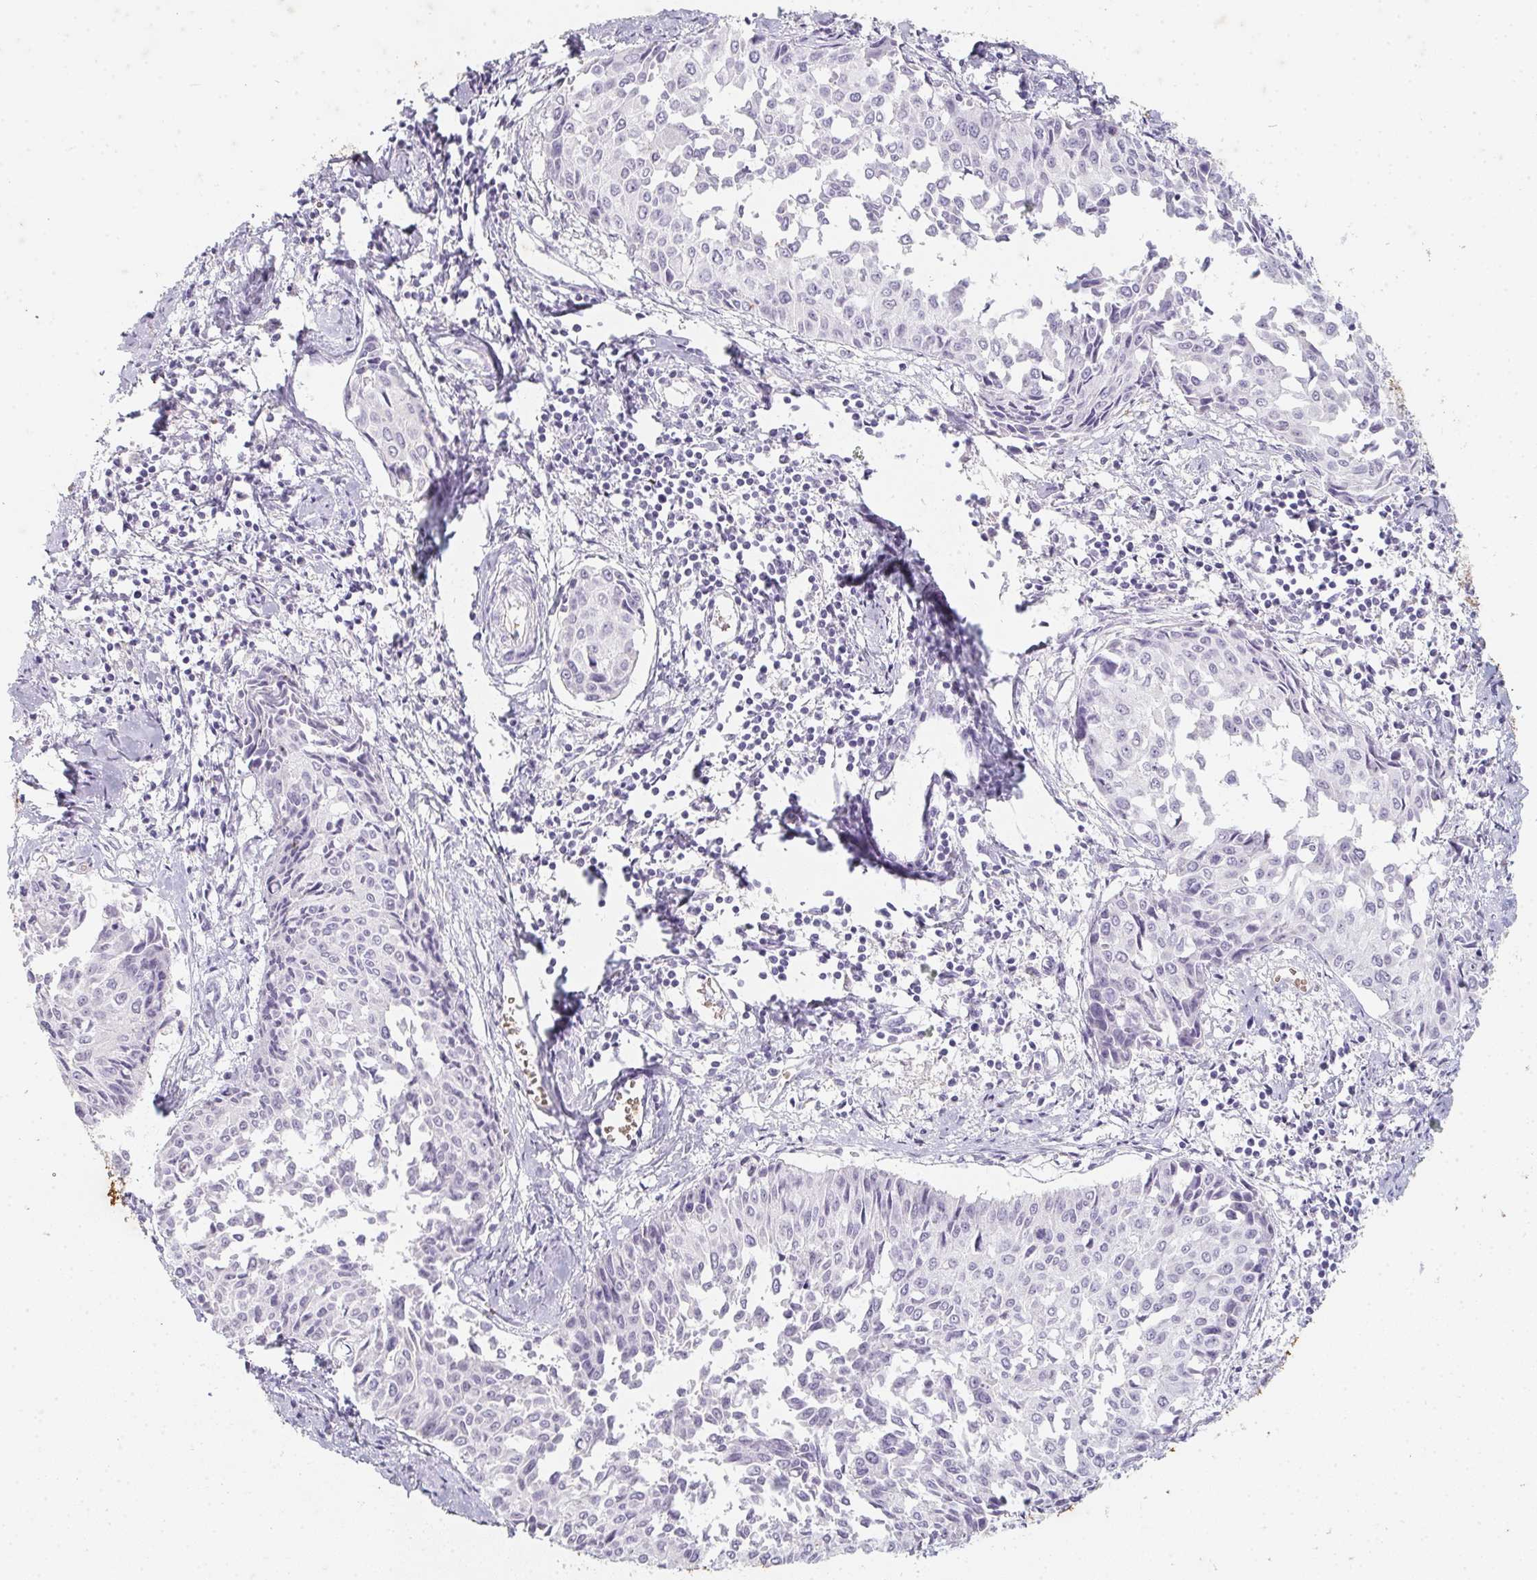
{"staining": {"intensity": "negative", "quantity": "none", "location": "none"}, "tissue": "cervical cancer", "cell_type": "Tumor cells", "image_type": "cancer", "snomed": [{"axis": "morphology", "description": "Squamous cell carcinoma, NOS"}, {"axis": "topography", "description": "Cervix"}], "caption": "DAB (3,3'-diaminobenzidine) immunohistochemical staining of human cervical cancer (squamous cell carcinoma) shows no significant positivity in tumor cells.", "gene": "DCD", "patient": {"sex": "female", "age": 50}}